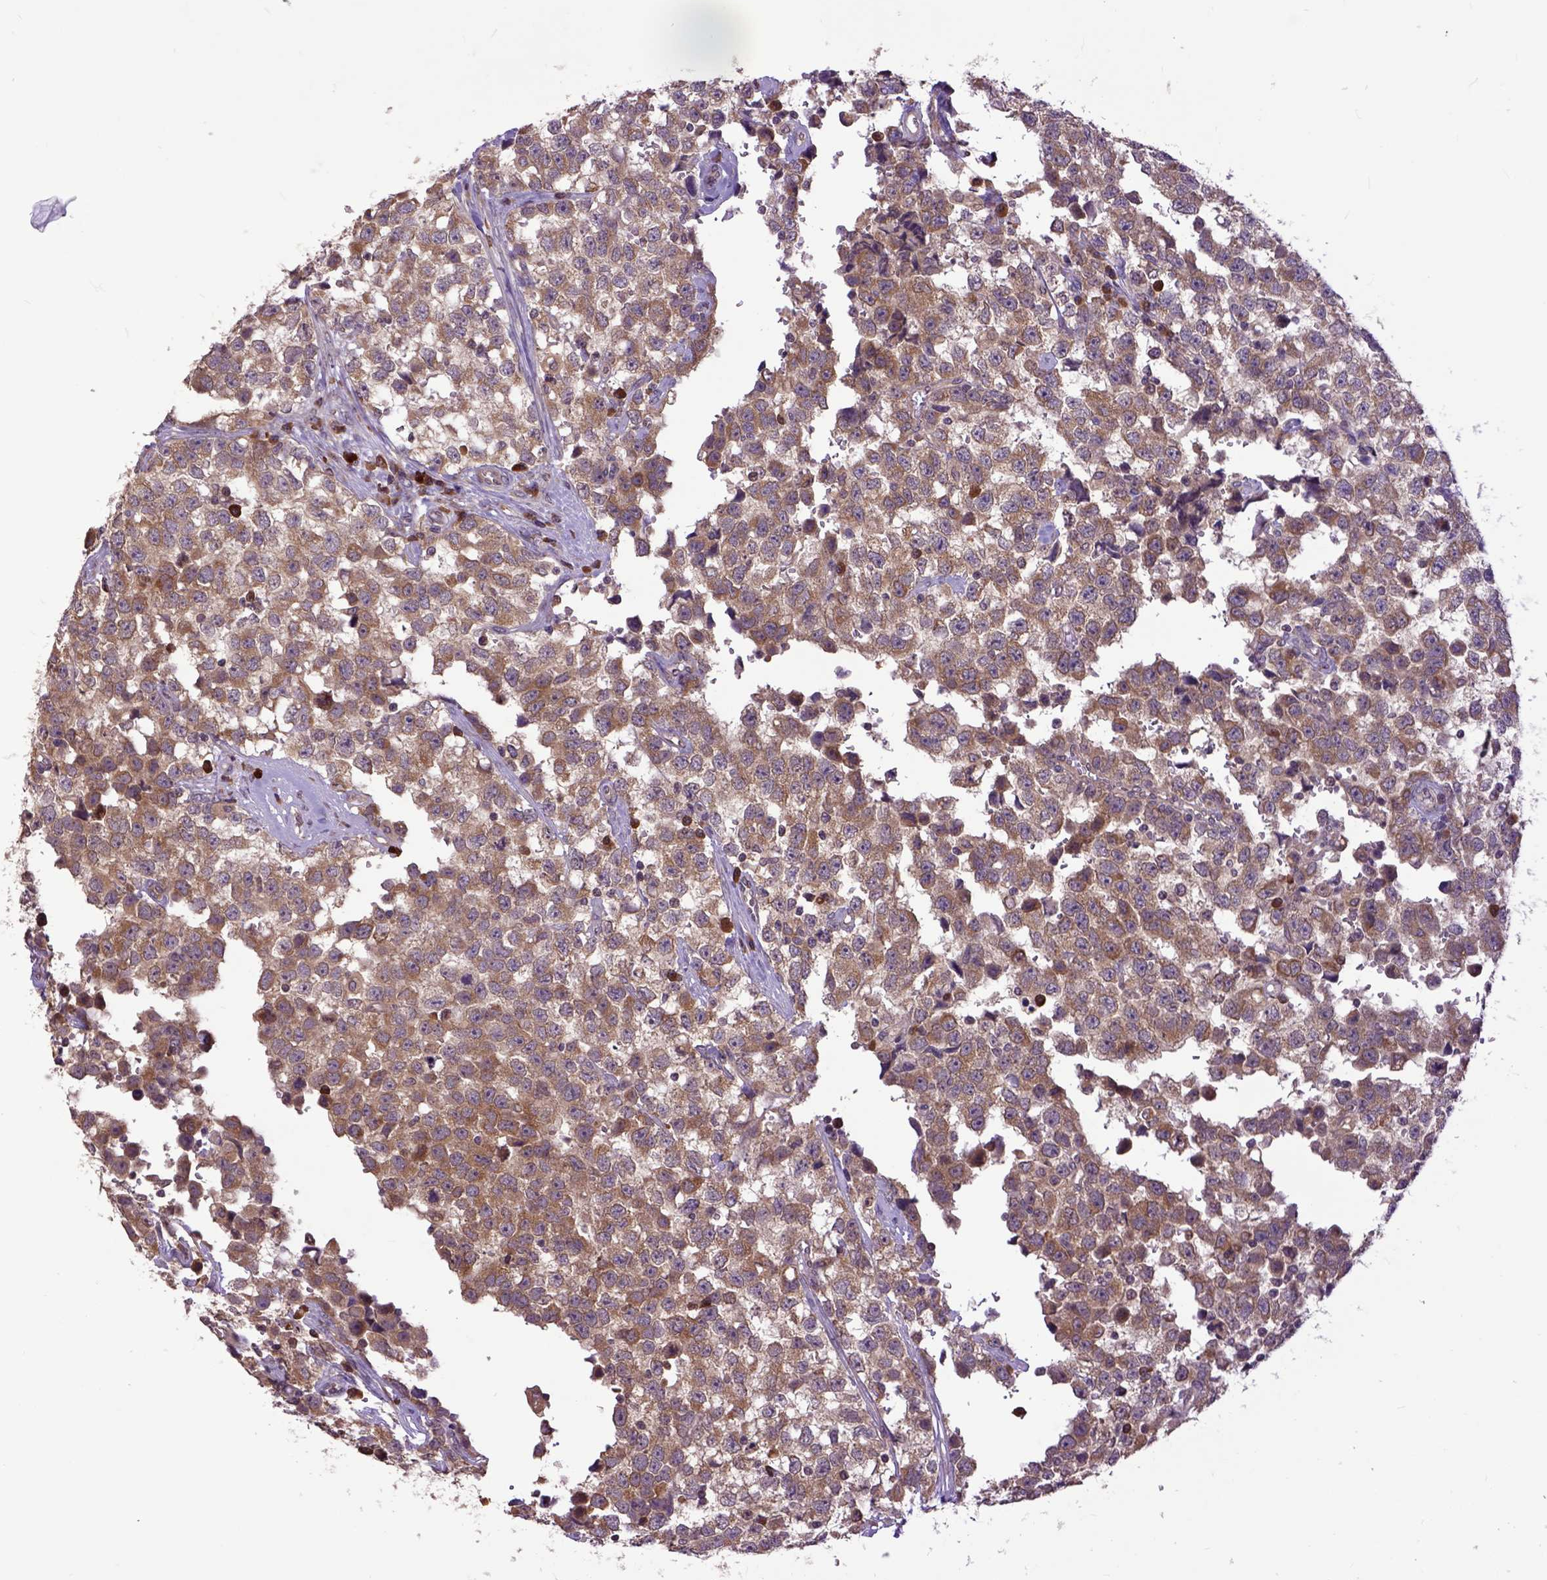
{"staining": {"intensity": "moderate", "quantity": ">75%", "location": "cytoplasmic/membranous"}, "tissue": "testis cancer", "cell_type": "Tumor cells", "image_type": "cancer", "snomed": [{"axis": "morphology", "description": "Seminoma, NOS"}, {"axis": "topography", "description": "Testis"}], "caption": "Seminoma (testis) stained with DAB immunohistochemistry (IHC) demonstrates medium levels of moderate cytoplasmic/membranous positivity in approximately >75% of tumor cells.", "gene": "ARL1", "patient": {"sex": "male", "age": 34}}